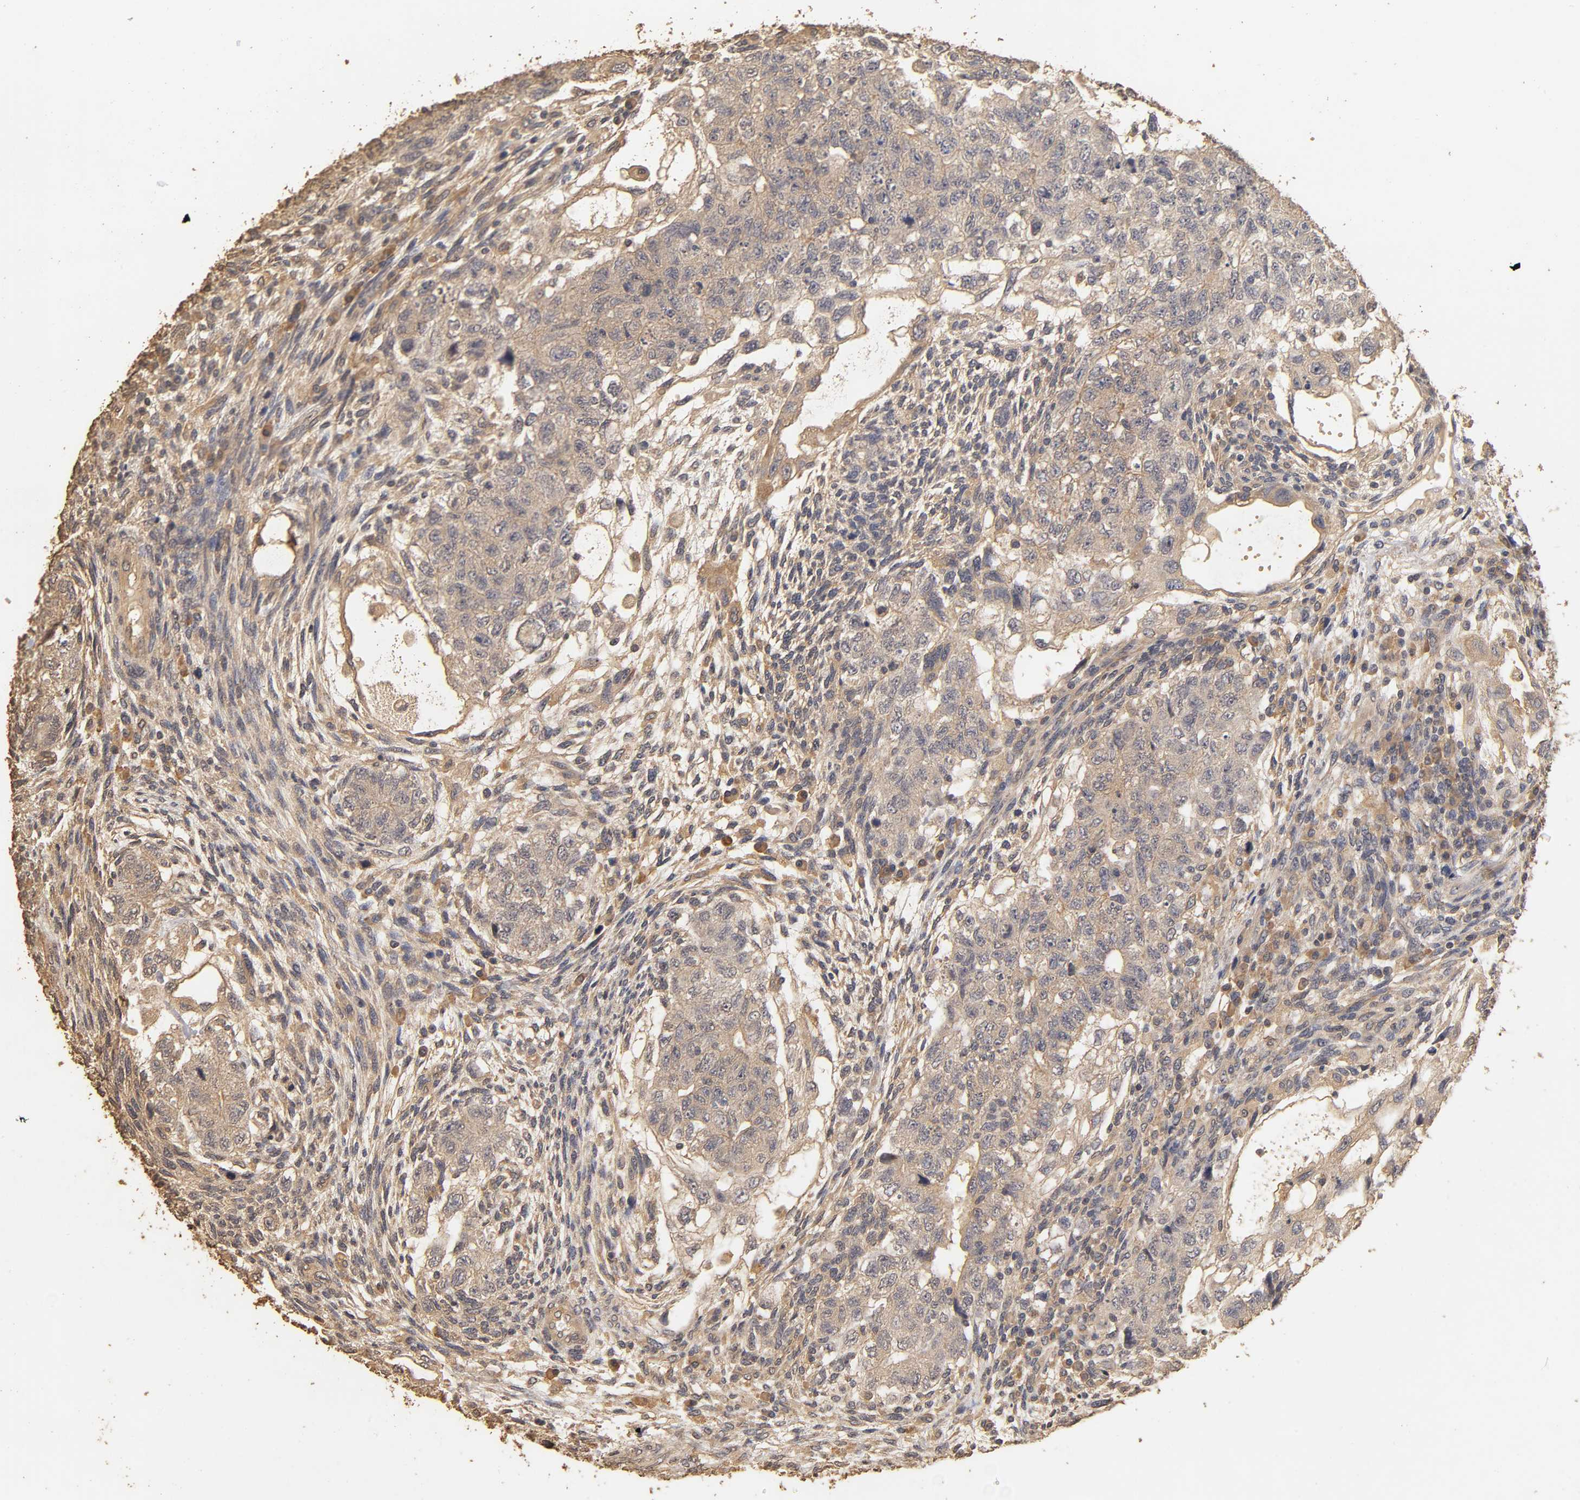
{"staining": {"intensity": "weak", "quantity": ">75%", "location": "cytoplasmic/membranous"}, "tissue": "testis cancer", "cell_type": "Tumor cells", "image_type": "cancer", "snomed": [{"axis": "morphology", "description": "Normal tissue, NOS"}, {"axis": "morphology", "description": "Carcinoma, Embryonal, NOS"}, {"axis": "topography", "description": "Testis"}], "caption": "Testis cancer (embryonal carcinoma) stained with DAB immunohistochemistry (IHC) reveals low levels of weak cytoplasmic/membranous expression in about >75% of tumor cells. The protein is shown in brown color, while the nuclei are stained blue.", "gene": "VSIG4", "patient": {"sex": "male", "age": 36}}